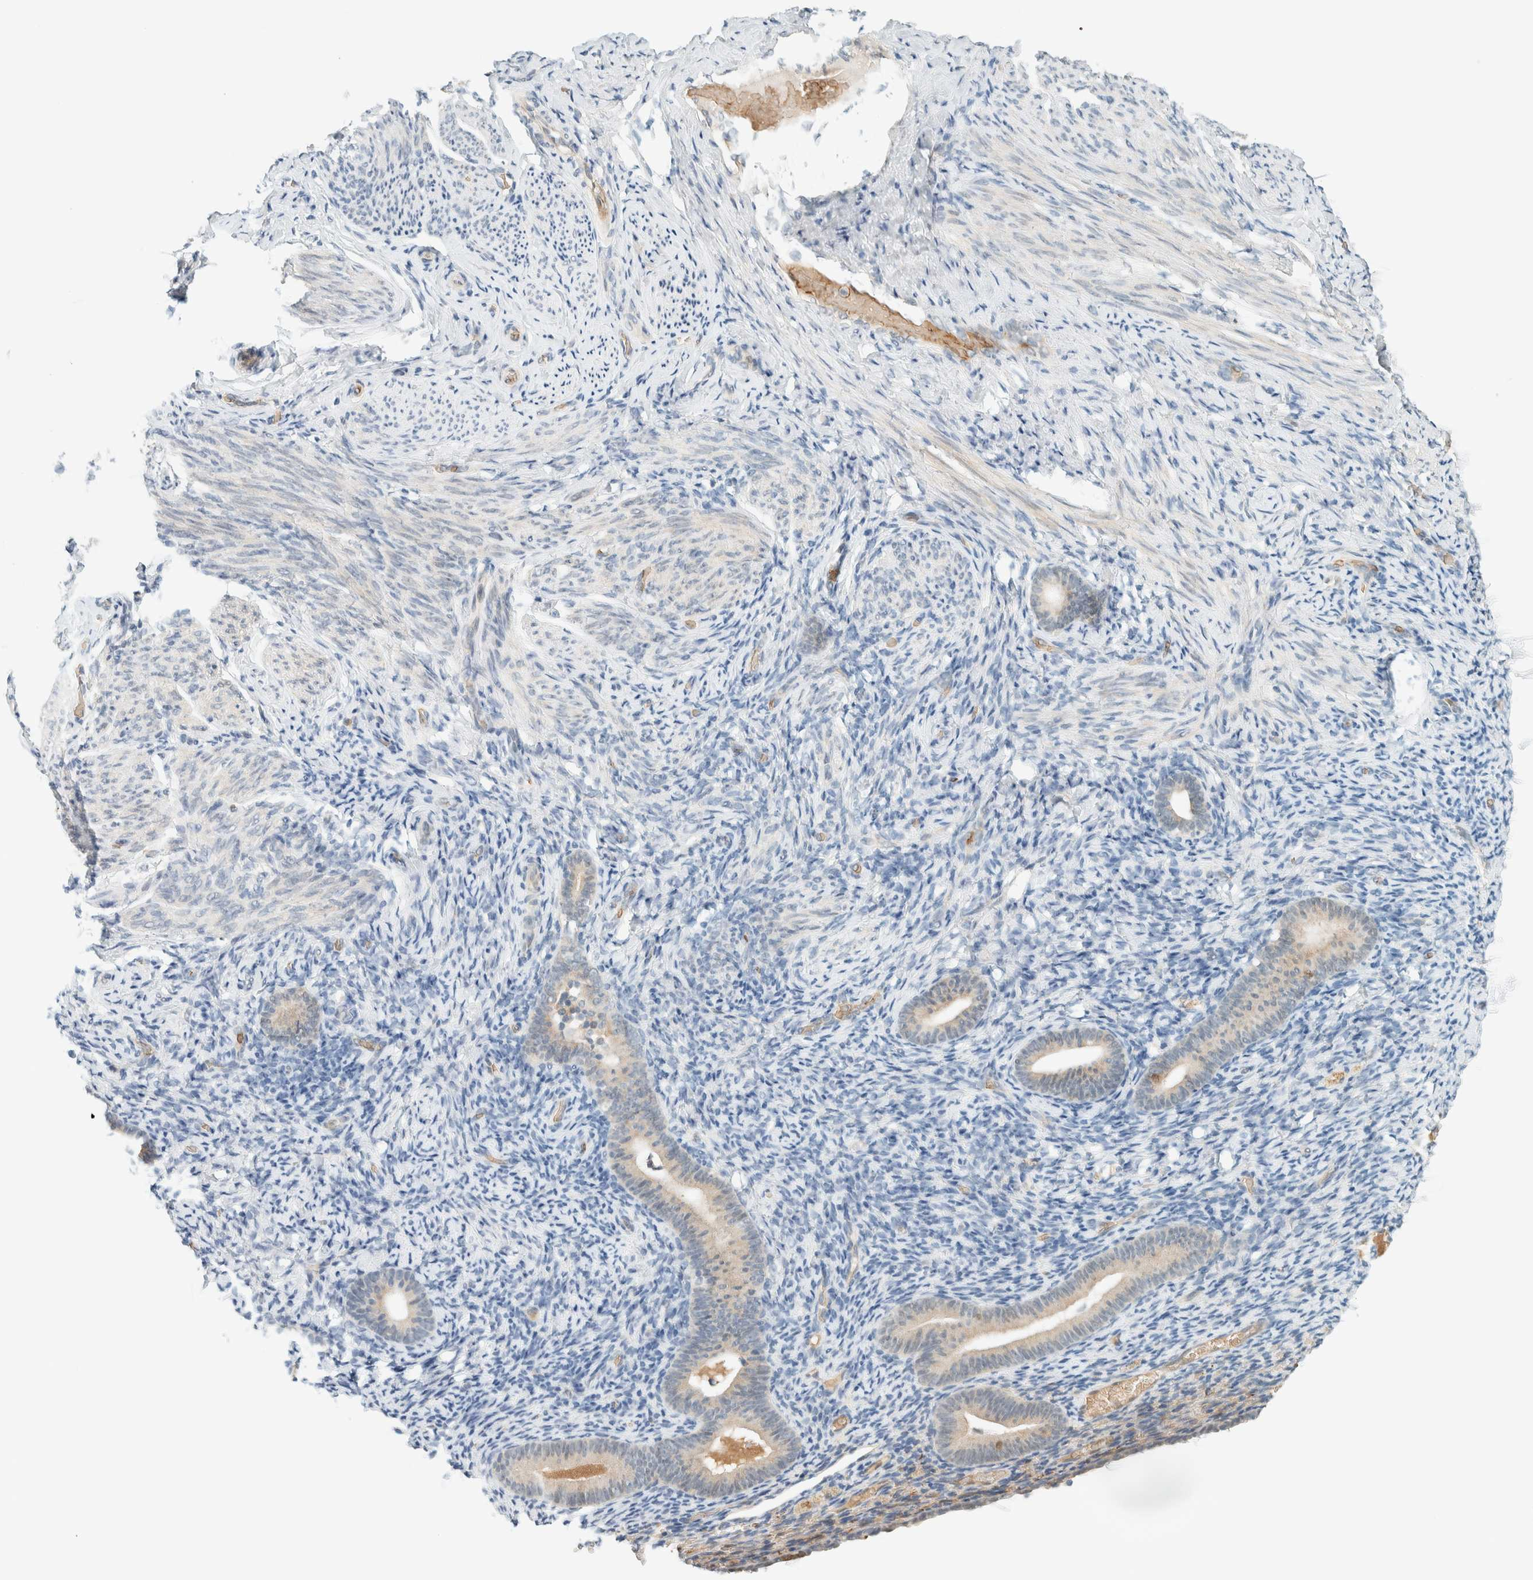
{"staining": {"intensity": "negative", "quantity": "none", "location": "none"}, "tissue": "endometrium", "cell_type": "Cells in endometrial stroma", "image_type": "normal", "snomed": [{"axis": "morphology", "description": "Normal tissue, NOS"}, {"axis": "topography", "description": "Endometrium"}], "caption": "A high-resolution histopathology image shows IHC staining of benign endometrium, which reveals no significant staining in cells in endometrial stroma. (Immunohistochemistry, brightfield microscopy, high magnification).", "gene": "TSTD2", "patient": {"sex": "female", "age": 51}}